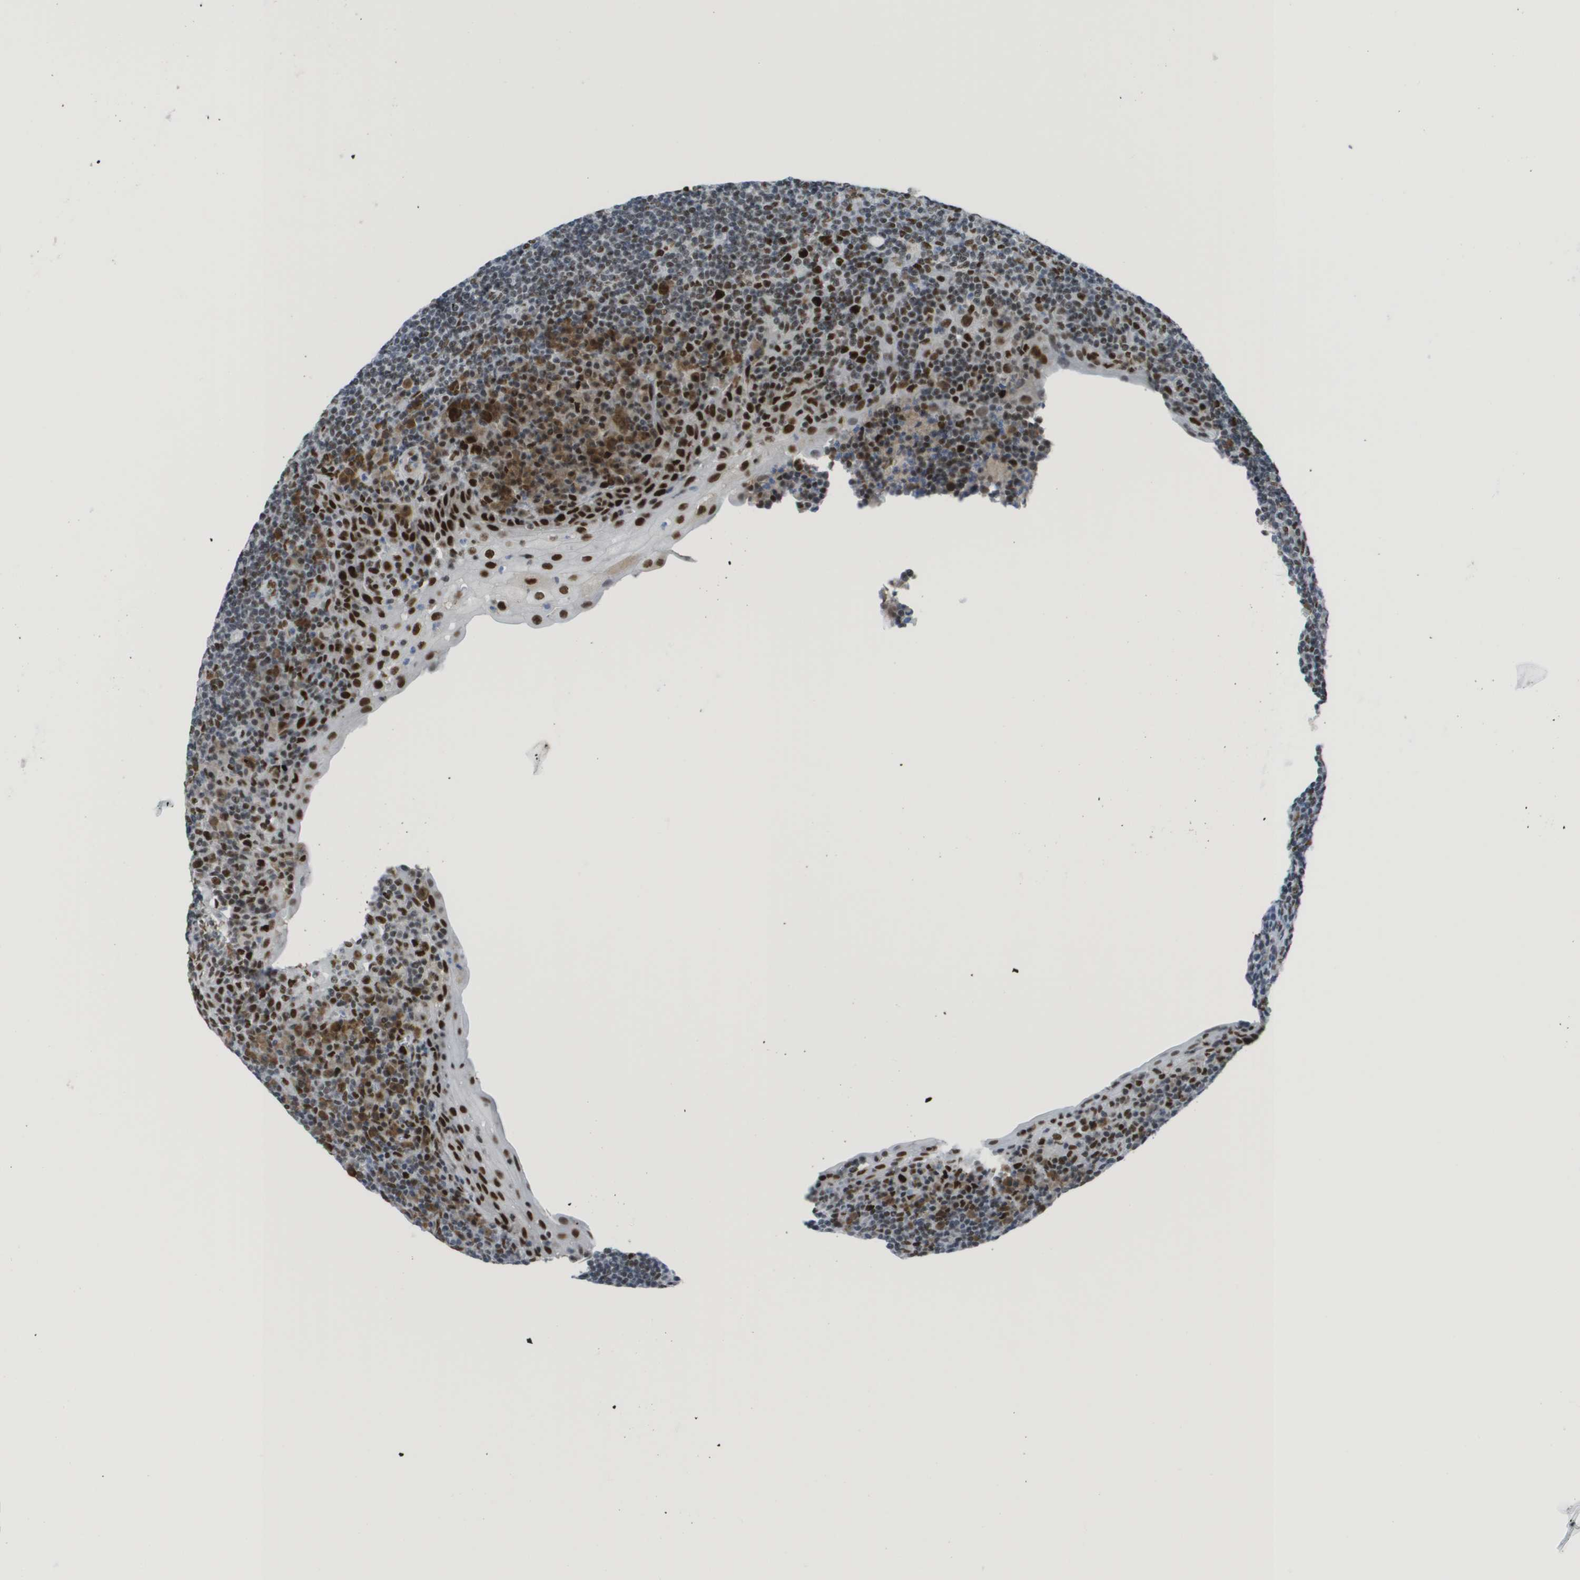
{"staining": {"intensity": "strong", "quantity": ">75%", "location": "nuclear"}, "tissue": "tonsil", "cell_type": "Germinal center cells", "image_type": "normal", "snomed": [{"axis": "morphology", "description": "Normal tissue, NOS"}, {"axis": "topography", "description": "Tonsil"}], "caption": "Brown immunohistochemical staining in unremarkable tonsil shows strong nuclear expression in about >75% of germinal center cells.", "gene": "SMARCAD1", "patient": {"sex": "male", "age": 37}}